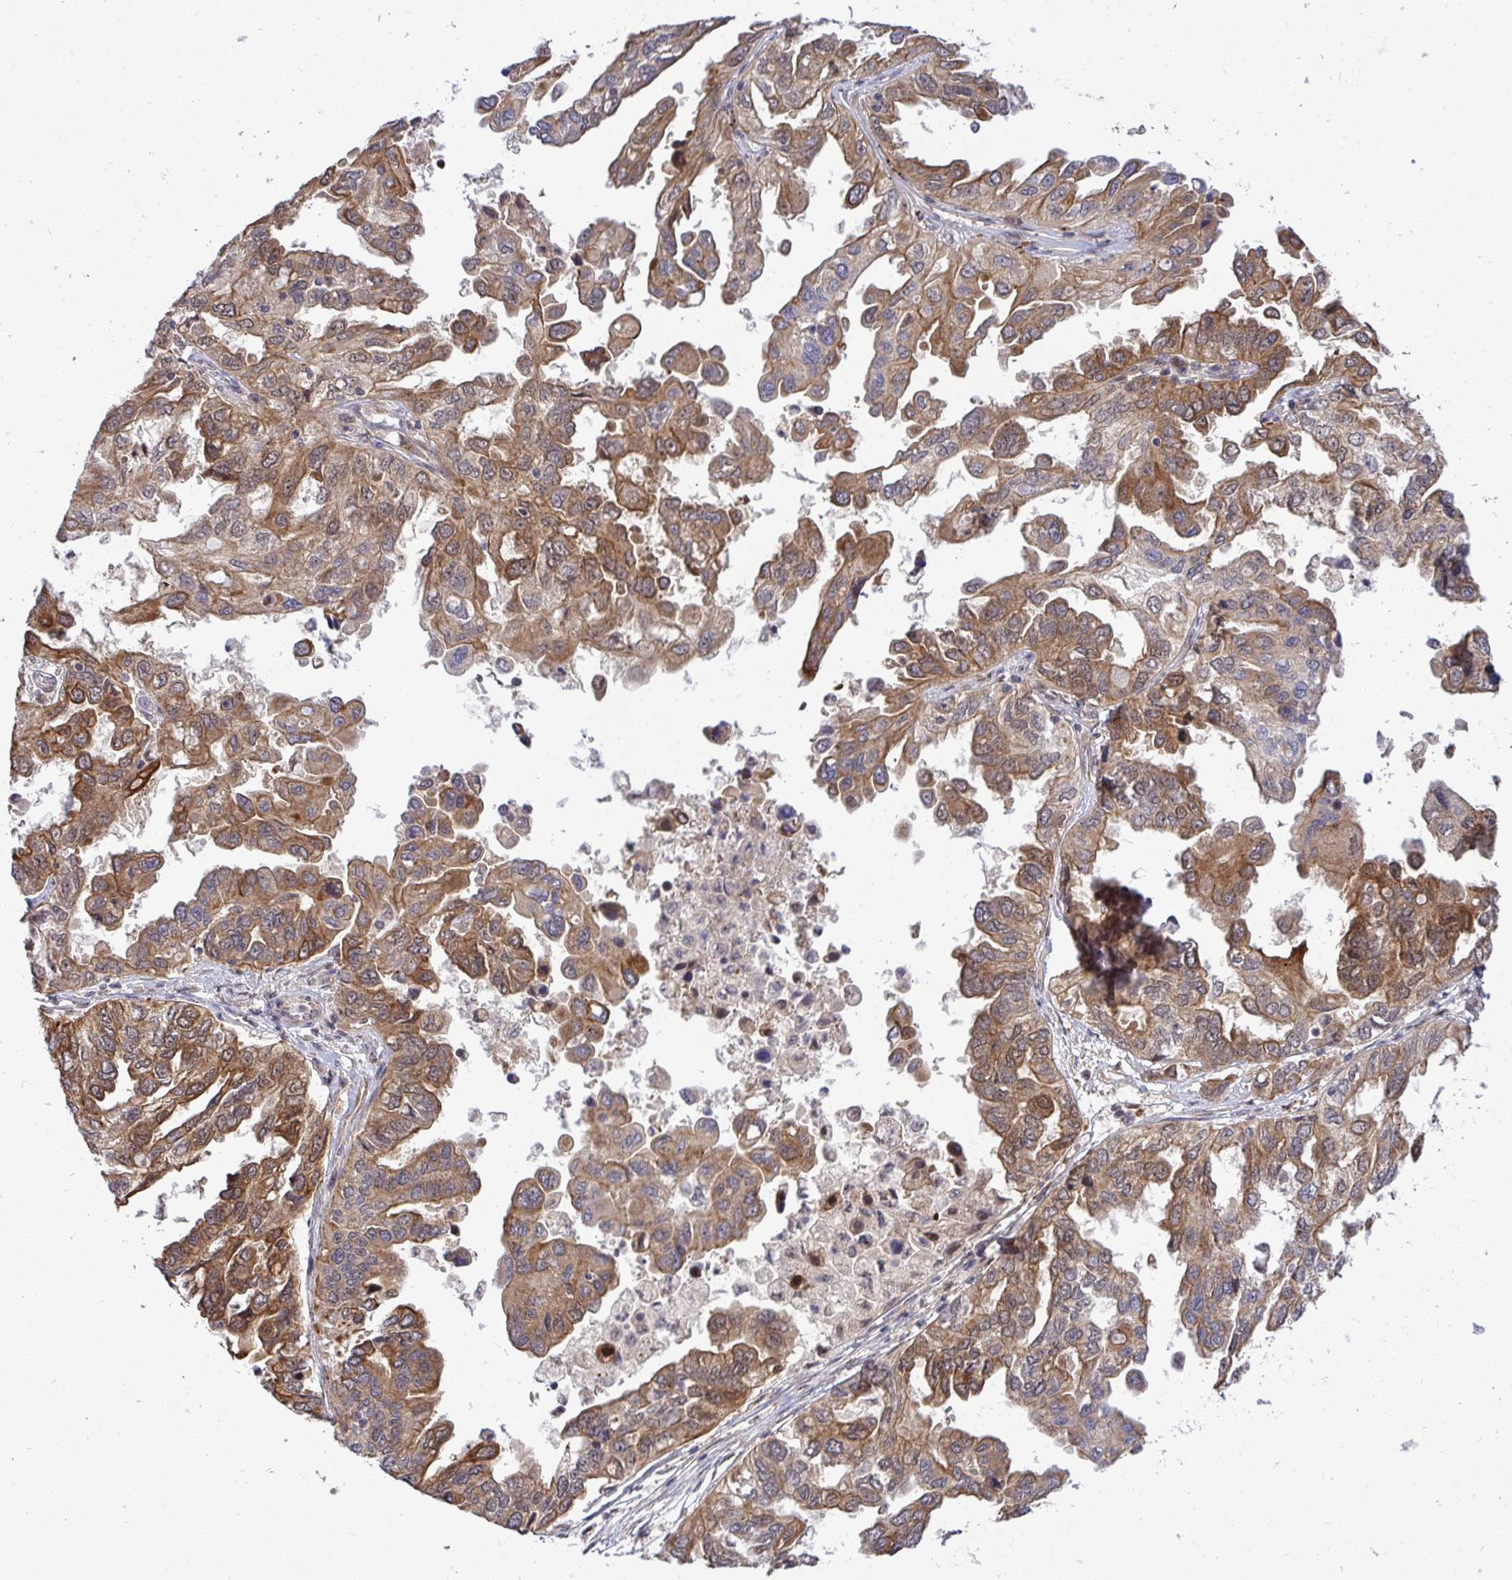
{"staining": {"intensity": "strong", "quantity": ">75%", "location": "cytoplasmic/membranous"}, "tissue": "ovarian cancer", "cell_type": "Tumor cells", "image_type": "cancer", "snomed": [{"axis": "morphology", "description": "Cystadenocarcinoma, serous, NOS"}, {"axis": "topography", "description": "Ovary"}], "caption": "Serous cystadenocarcinoma (ovarian) stained with a protein marker displays strong staining in tumor cells.", "gene": "TRIM44", "patient": {"sex": "female", "age": 53}}